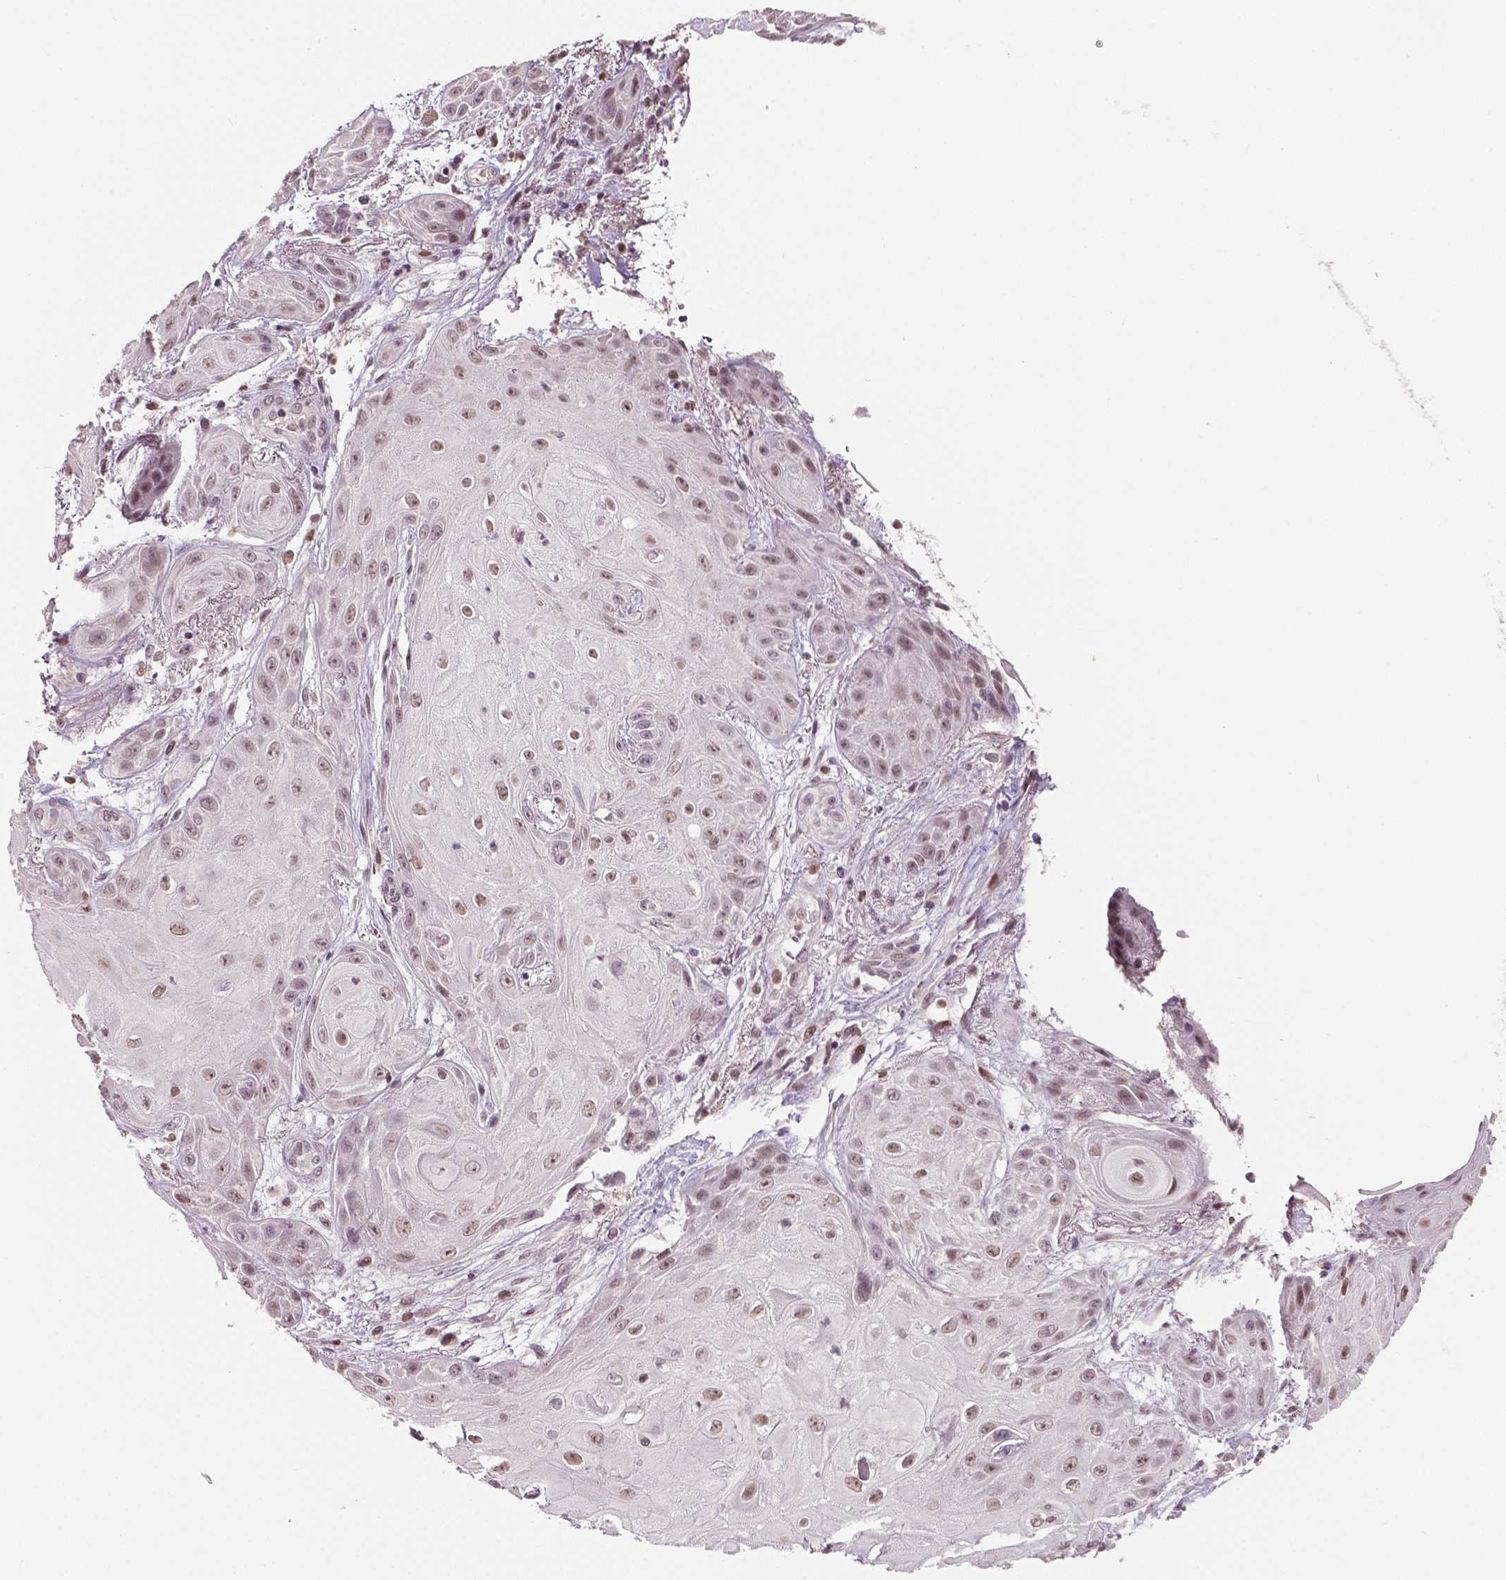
{"staining": {"intensity": "moderate", "quantity": ">75%", "location": "nuclear"}, "tissue": "skin cancer", "cell_type": "Tumor cells", "image_type": "cancer", "snomed": [{"axis": "morphology", "description": "Squamous cell carcinoma, NOS"}, {"axis": "topography", "description": "Skin"}], "caption": "Immunohistochemistry image of human skin cancer stained for a protein (brown), which reveals medium levels of moderate nuclear staining in approximately >75% of tumor cells.", "gene": "DLX5", "patient": {"sex": "male", "age": 62}}